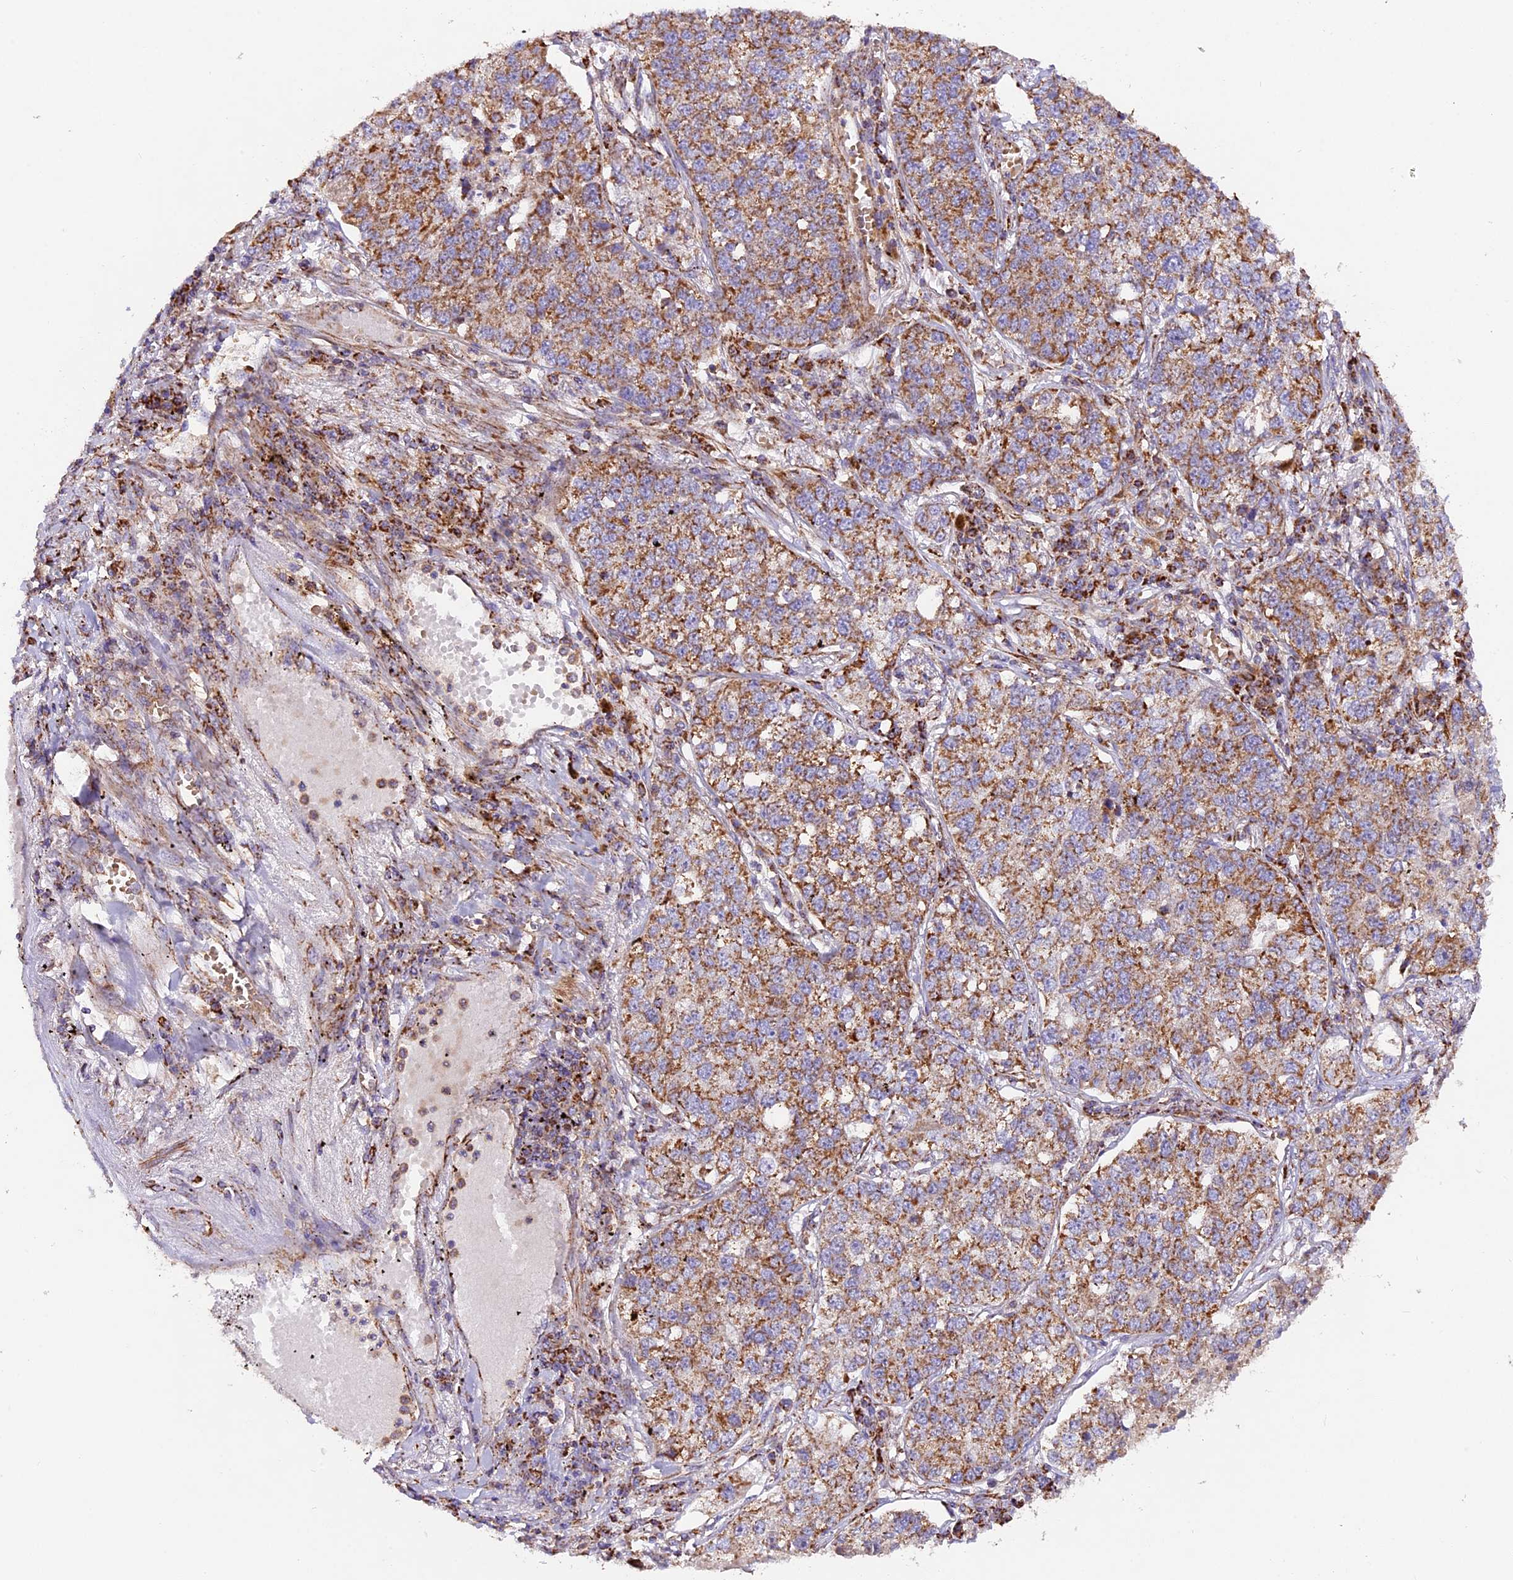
{"staining": {"intensity": "moderate", "quantity": ">75%", "location": "cytoplasmic/membranous"}, "tissue": "lung cancer", "cell_type": "Tumor cells", "image_type": "cancer", "snomed": [{"axis": "morphology", "description": "Adenocarcinoma, NOS"}, {"axis": "topography", "description": "Lung"}], "caption": "High-power microscopy captured an IHC micrograph of adenocarcinoma (lung), revealing moderate cytoplasmic/membranous expression in about >75% of tumor cells.", "gene": "NDUFA8", "patient": {"sex": "male", "age": 49}}